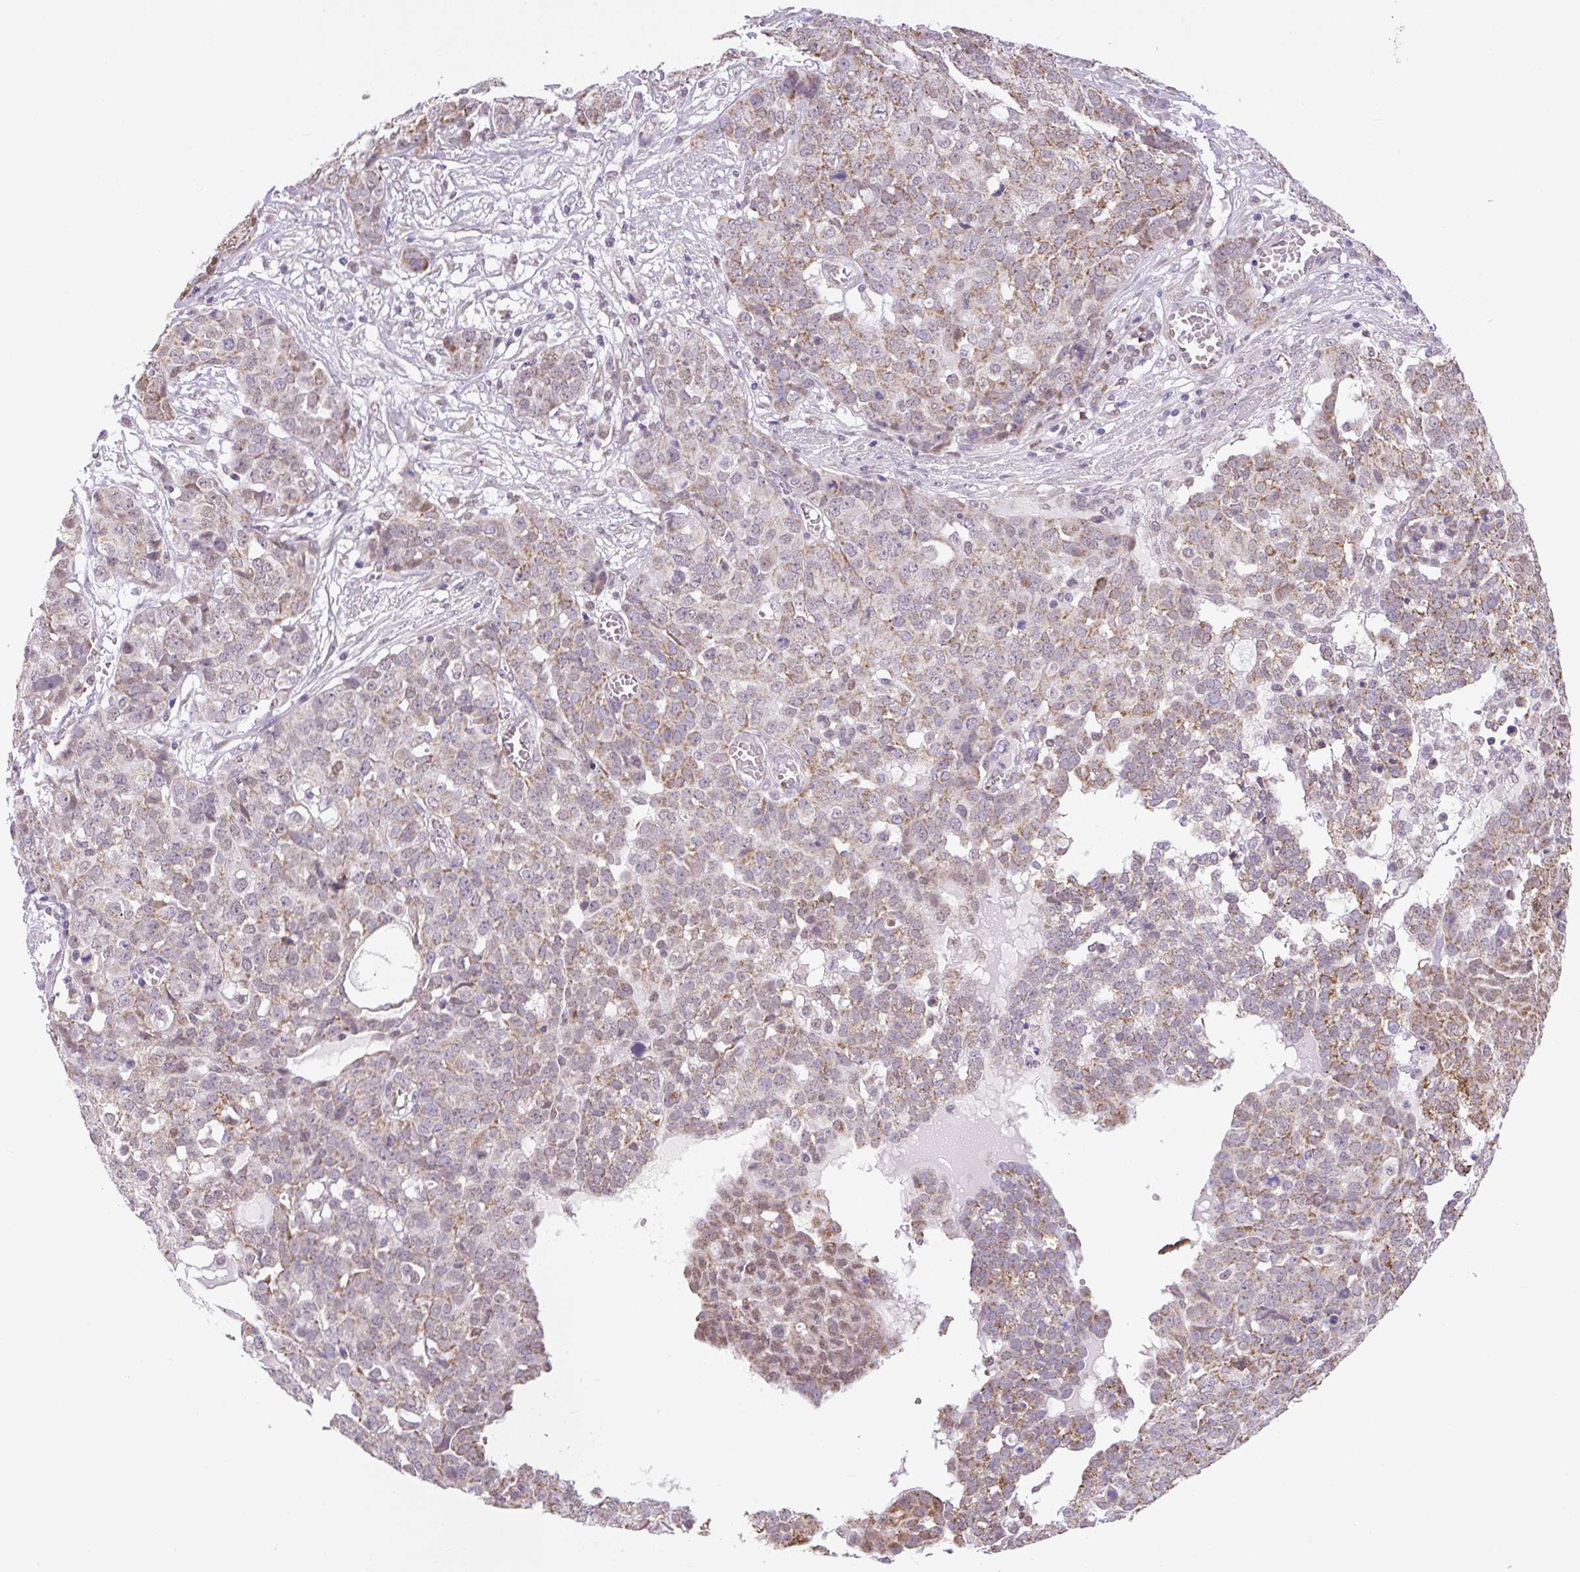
{"staining": {"intensity": "moderate", "quantity": "25%-75%", "location": "cytoplasmic/membranous,nuclear"}, "tissue": "ovarian cancer", "cell_type": "Tumor cells", "image_type": "cancer", "snomed": [{"axis": "morphology", "description": "Cystadenocarcinoma, serous, NOS"}, {"axis": "topography", "description": "Soft tissue"}, {"axis": "topography", "description": "Ovary"}], "caption": "Human ovarian serous cystadenocarcinoma stained with a protein marker demonstrates moderate staining in tumor cells.", "gene": "SCO2", "patient": {"sex": "female", "age": 57}}